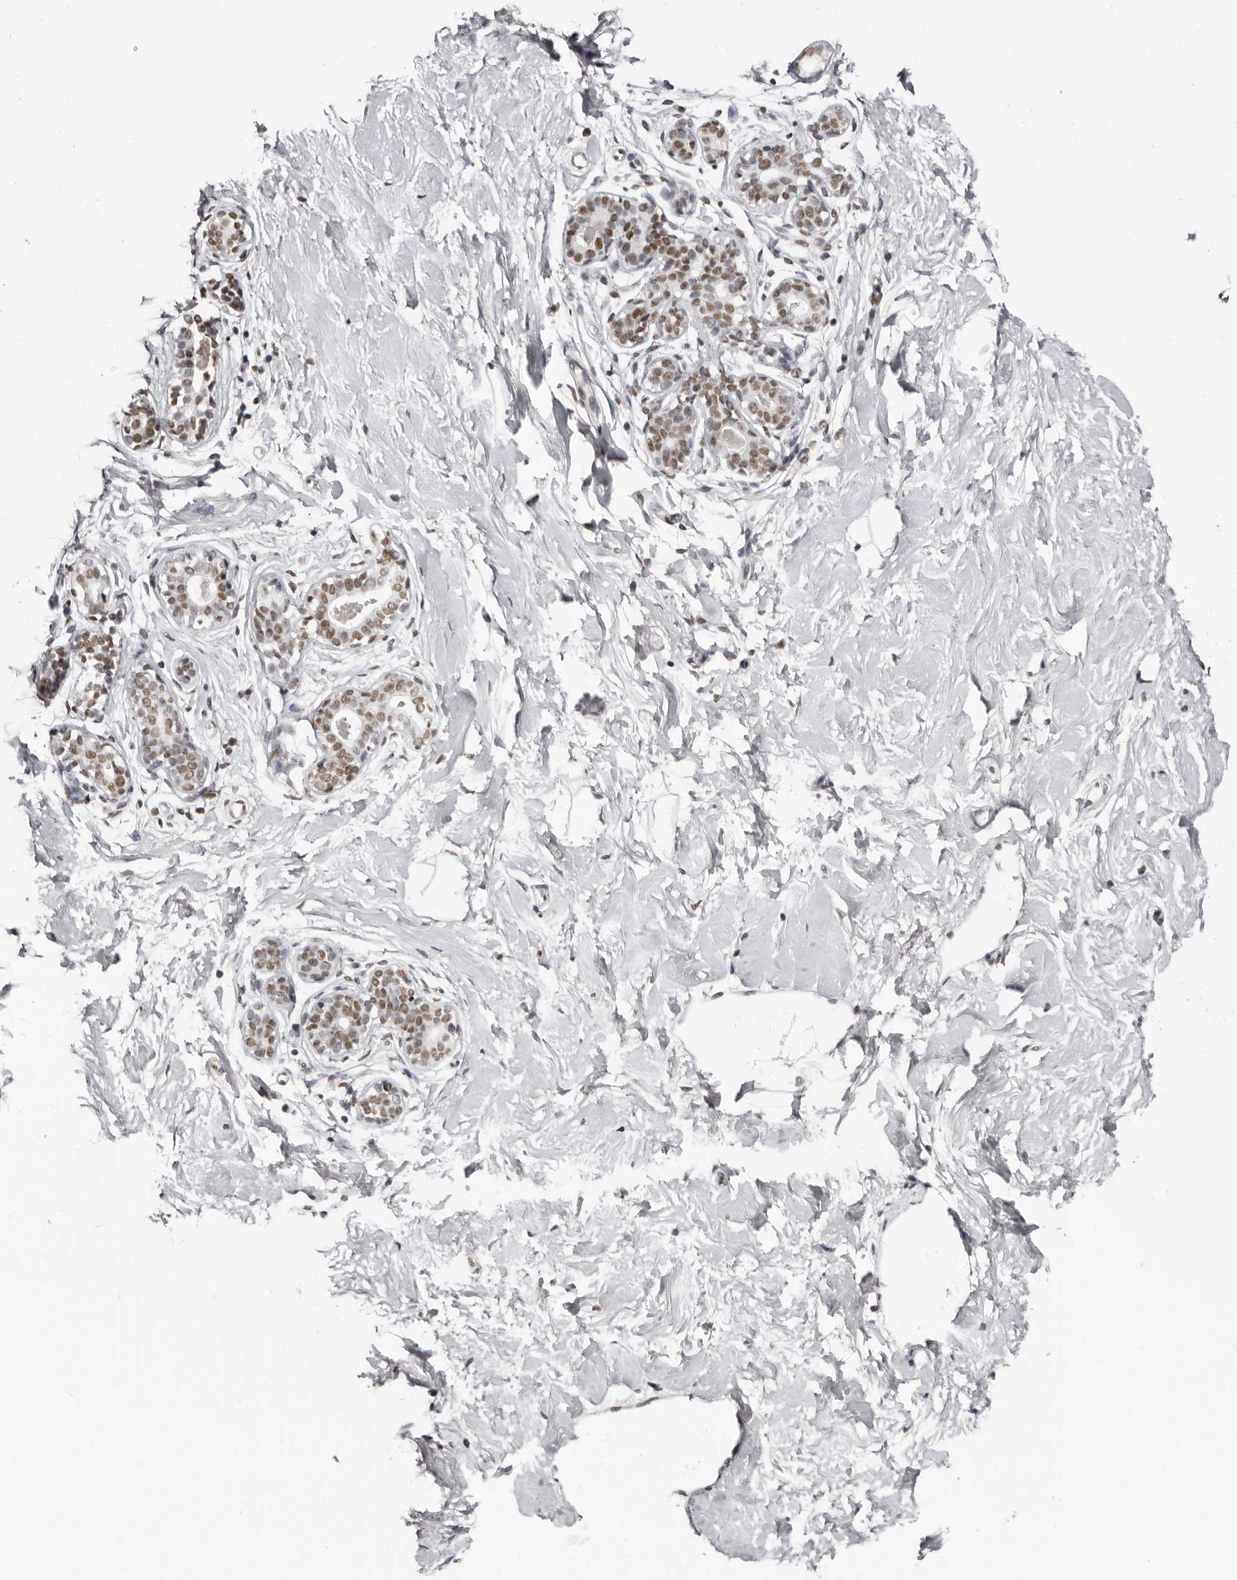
{"staining": {"intensity": "weak", "quantity": ">75%", "location": "nuclear"}, "tissue": "breast", "cell_type": "Adipocytes", "image_type": "normal", "snomed": [{"axis": "morphology", "description": "Normal tissue, NOS"}, {"axis": "morphology", "description": "Adenoma, NOS"}, {"axis": "topography", "description": "Breast"}], "caption": "The micrograph shows staining of benign breast, revealing weak nuclear protein positivity (brown color) within adipocytes.", "gene": "SCAF4", "patient": {"sex": "female", "age": 23}}